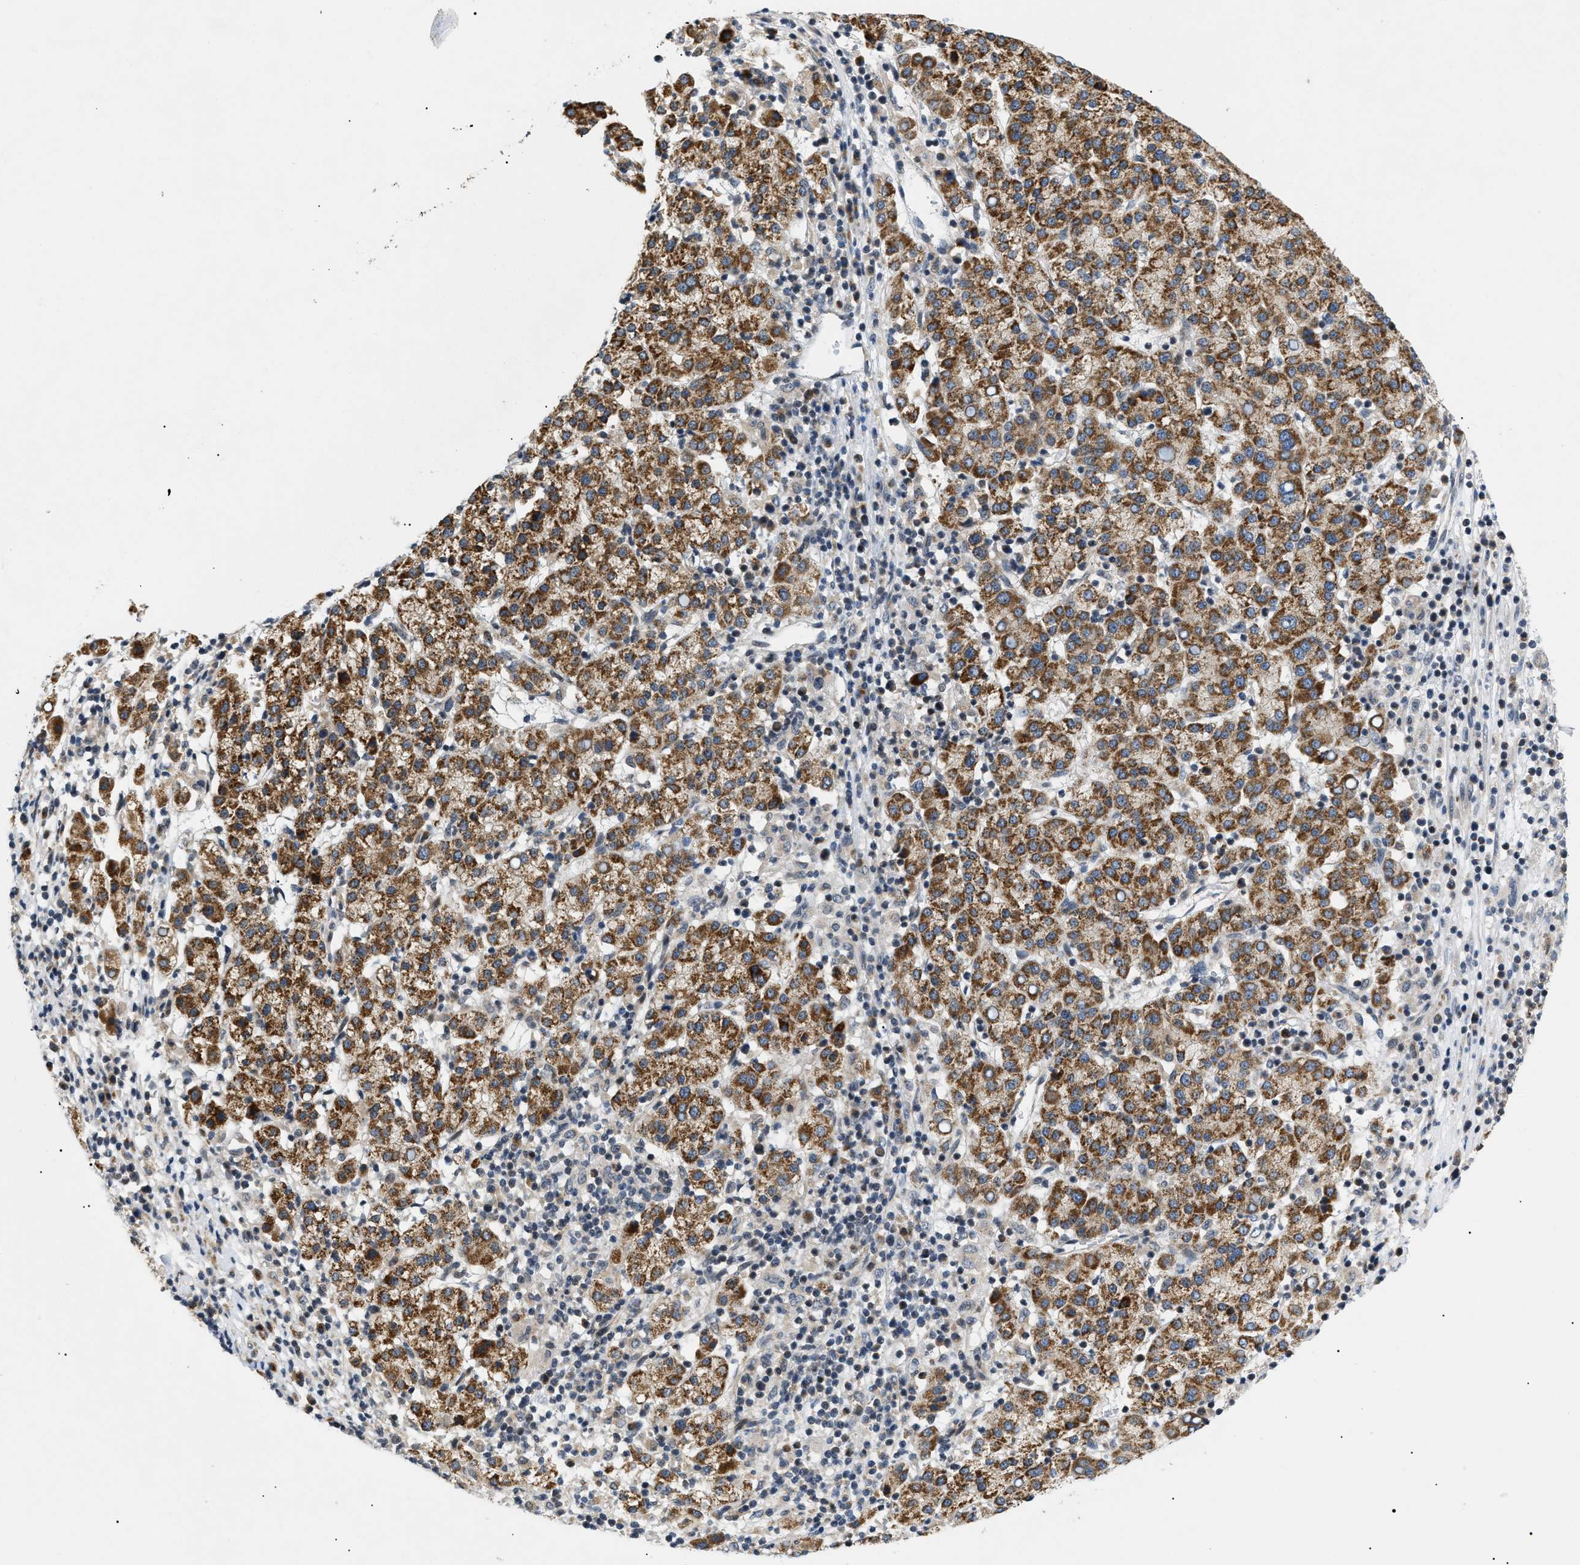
{"staining": {"intensity": "strong", "quantity": ">75%", "location": "cytoplasmic/membranous"}, "tissue": "liver cancer", "cell_type": "Tumor cells", "image_type": "cancer", "snomed": [{"axis": "morphology", "description": "Carcinoma, Hepatocellular, NOS"}, {"axis": "topography", "description": "Liver"}], "caption": "Immunohistochemistry (IHC) (DAB) staining of human liver cancer displays strong cytoplasmic/membranous protein staining in approximately >75% of tumor cells. Using DAB (3,3'-diaminobenzidine) (brown) and hematoxylin (blue) stains, captured at high magnification using brightfield microscopy.", "gene": "ZBTB11", "patient": {"sex": "female", "age": 58}}